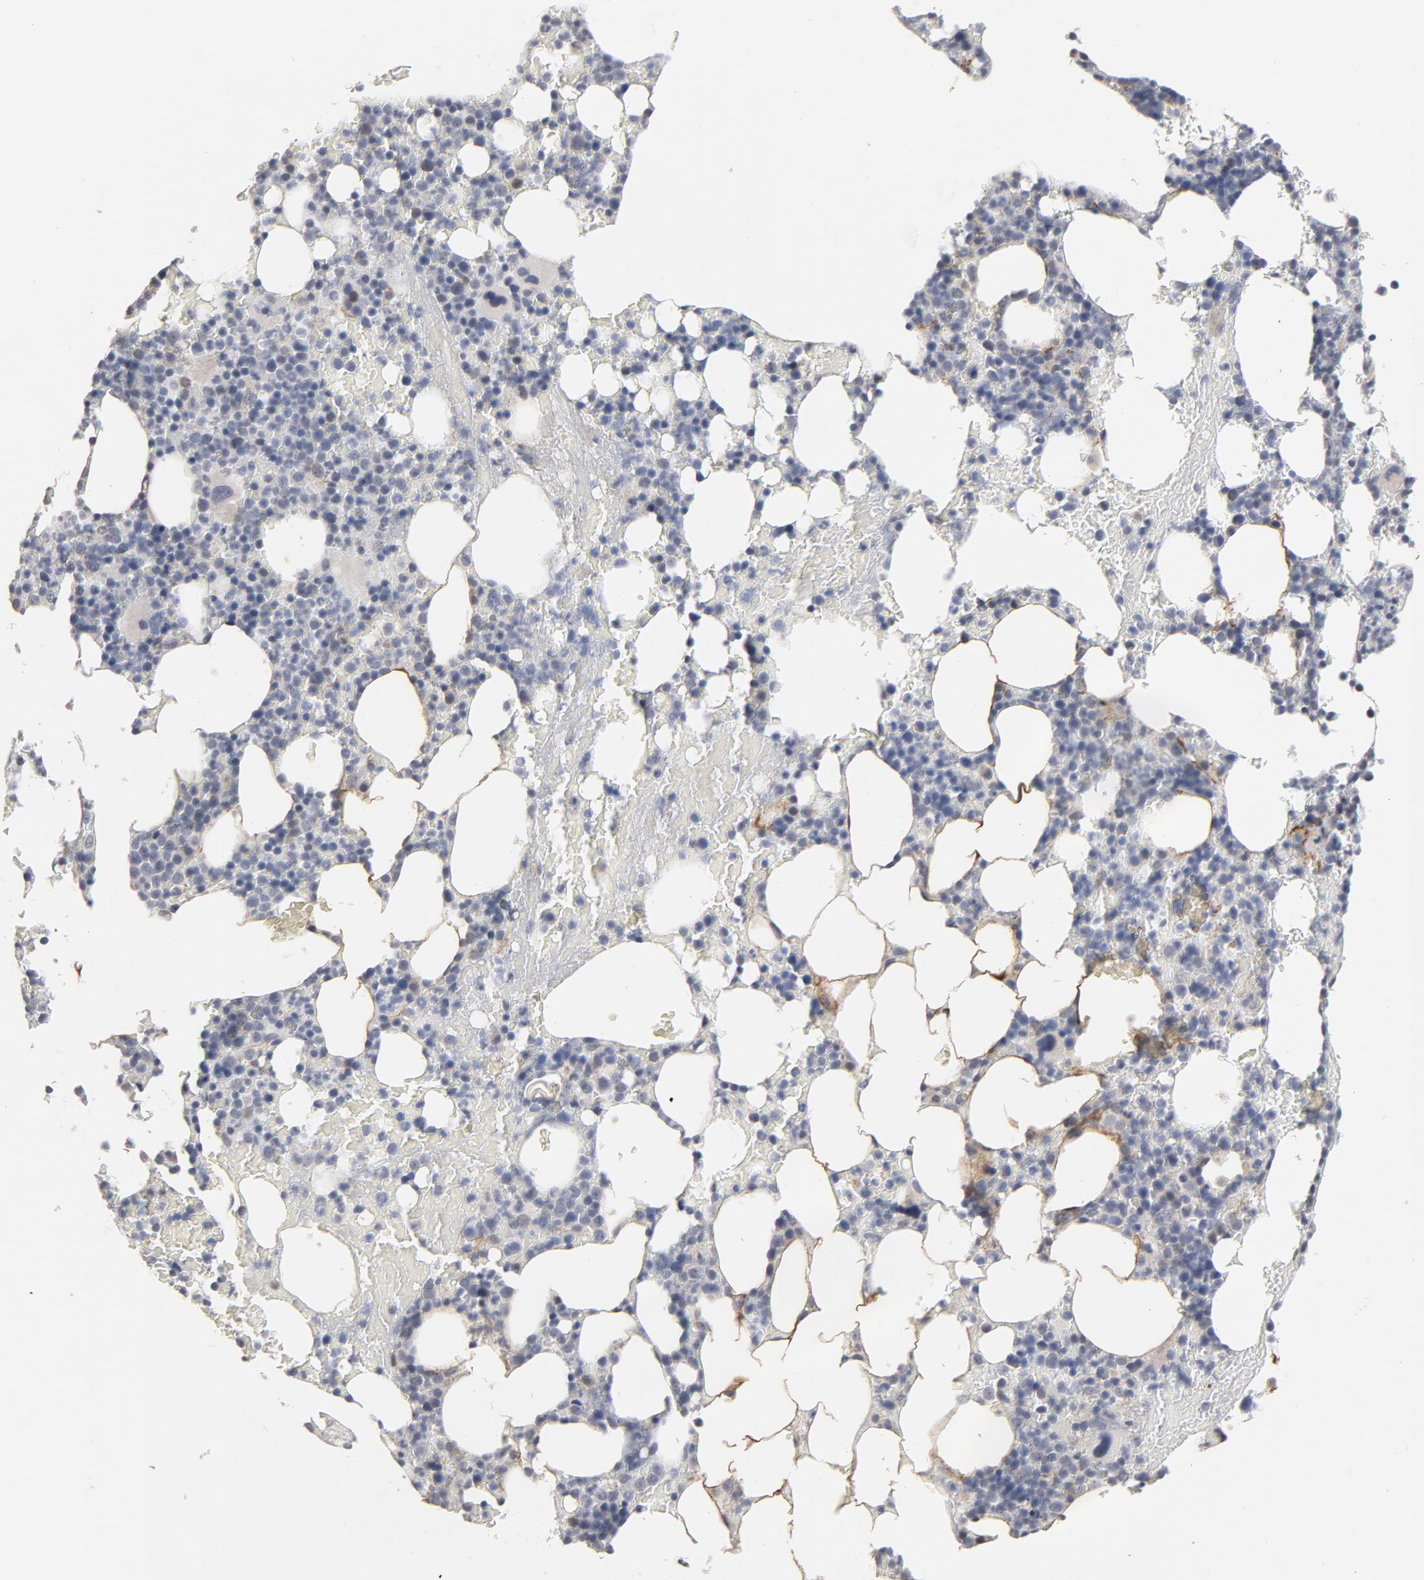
{"staining": {"intensity": "negative", "quantity": "none", "location": "none"}, "tissue": "bone marrow", "cell_type": "Hematopoietic cells", "image_type": "normal", "snomed": [{"axis": "morphology", "description": "Normal tissue, NOS"}, {"axis": "topography", "description": "Bone marrow"}], "caption": "Histopathology image shows no significant protein expression in hematopoietic cells of unremarkable bone marrow.", "gene": "PPP1R1B", "patient": {"sex": "female", "age": 66}}